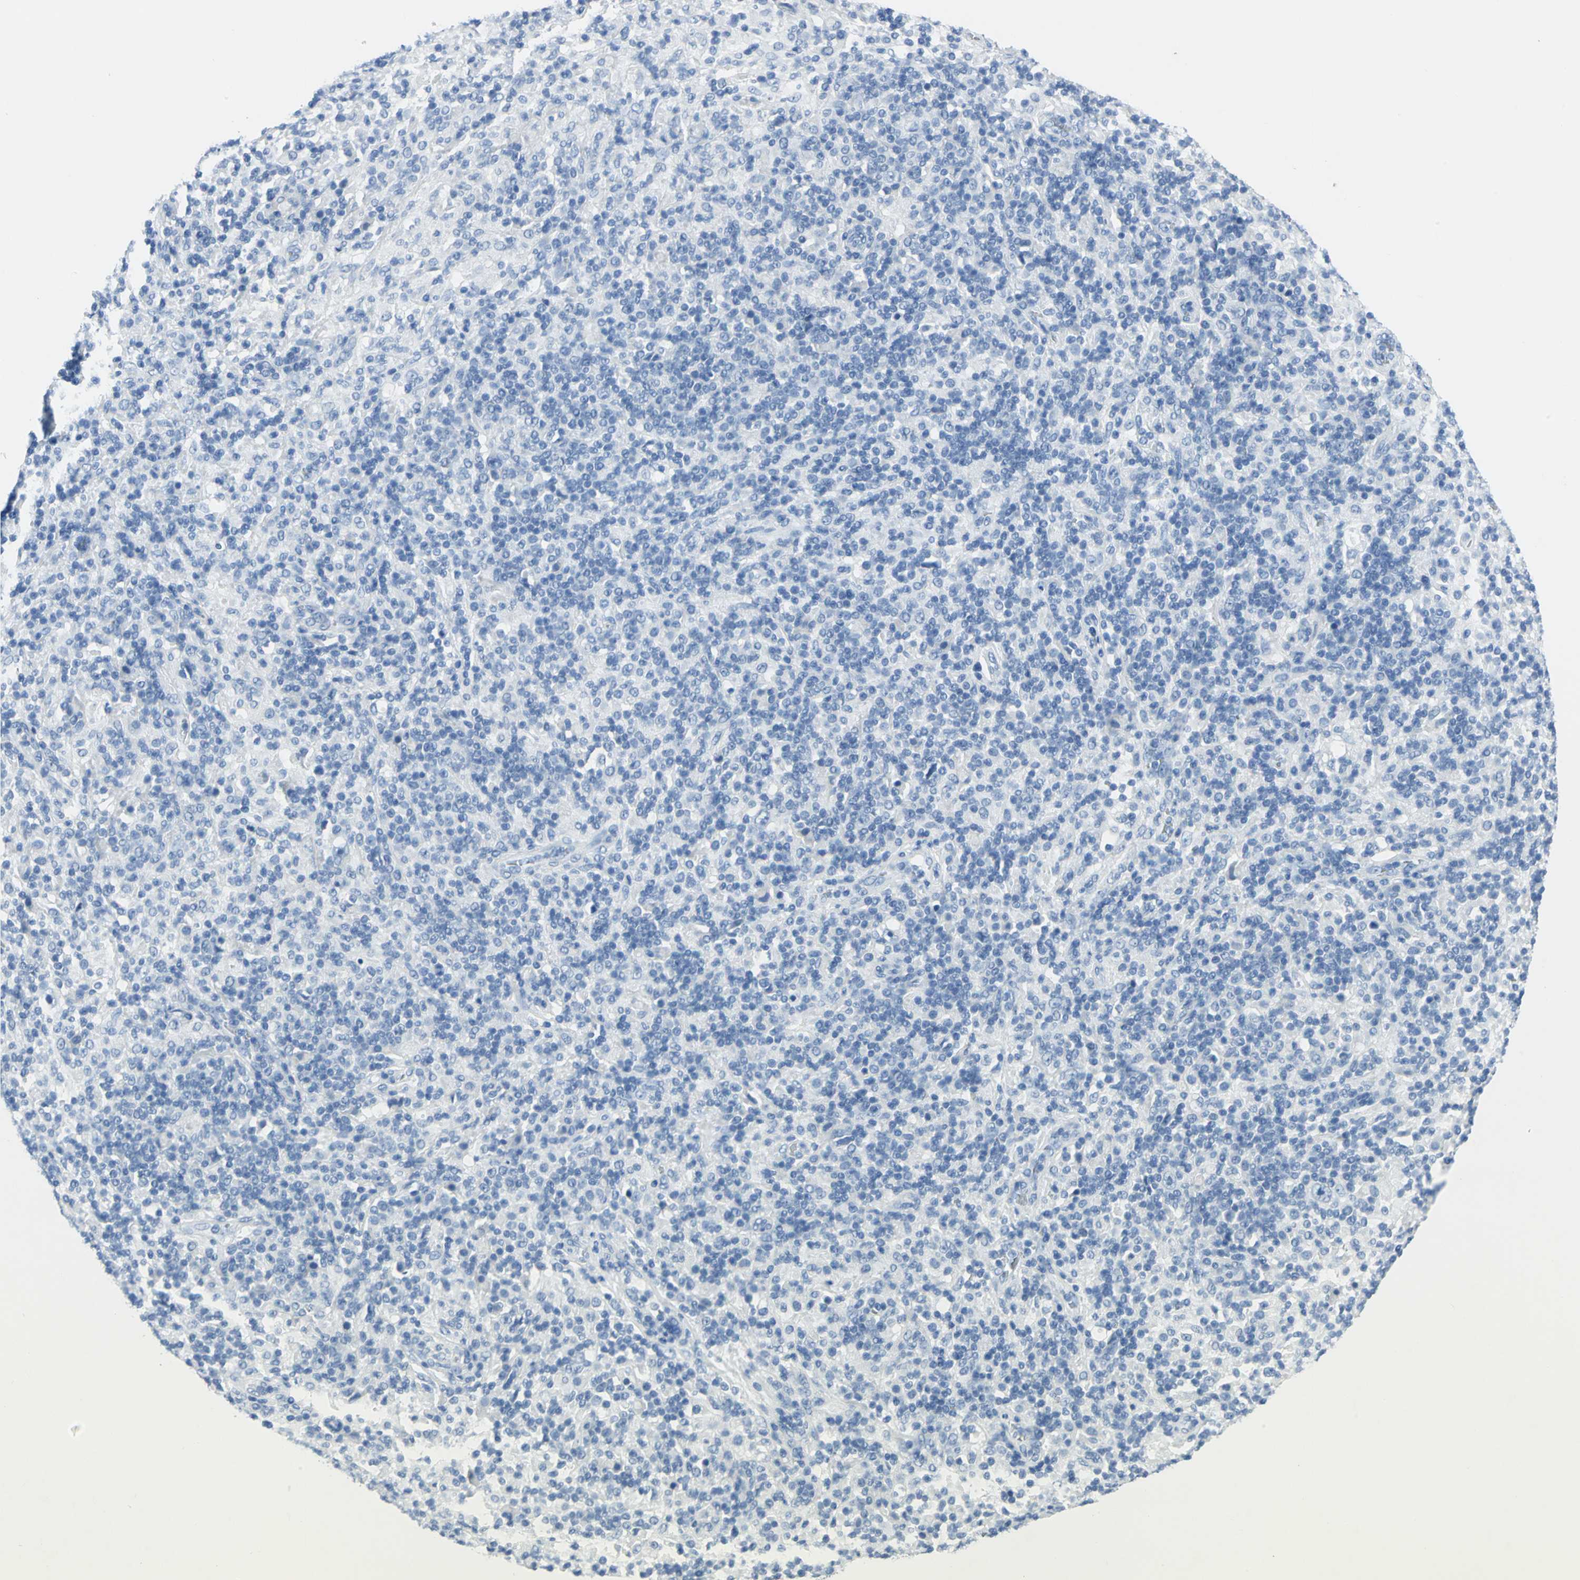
{"staining": {"intensity": "negative", "quantity": "none", "location": "none"}, "tissue": "lymphoma", "cell_type": "Tumor cells", "image_type": "cancer", "snomed": [{"axis": "morphology", "description": "Hodgkin's disease, NOS"}, {"axis": "topography", "description": "Lymph node"}], "caption": "High magnification brightfield microscopy of Hodgkin's disease stained with DAB (brown) and counterstained with hematoxylin (blue): tumor cells show no significant positivity.", "gene": "SFN", "patient": {"sex": "male", "age": 70}}